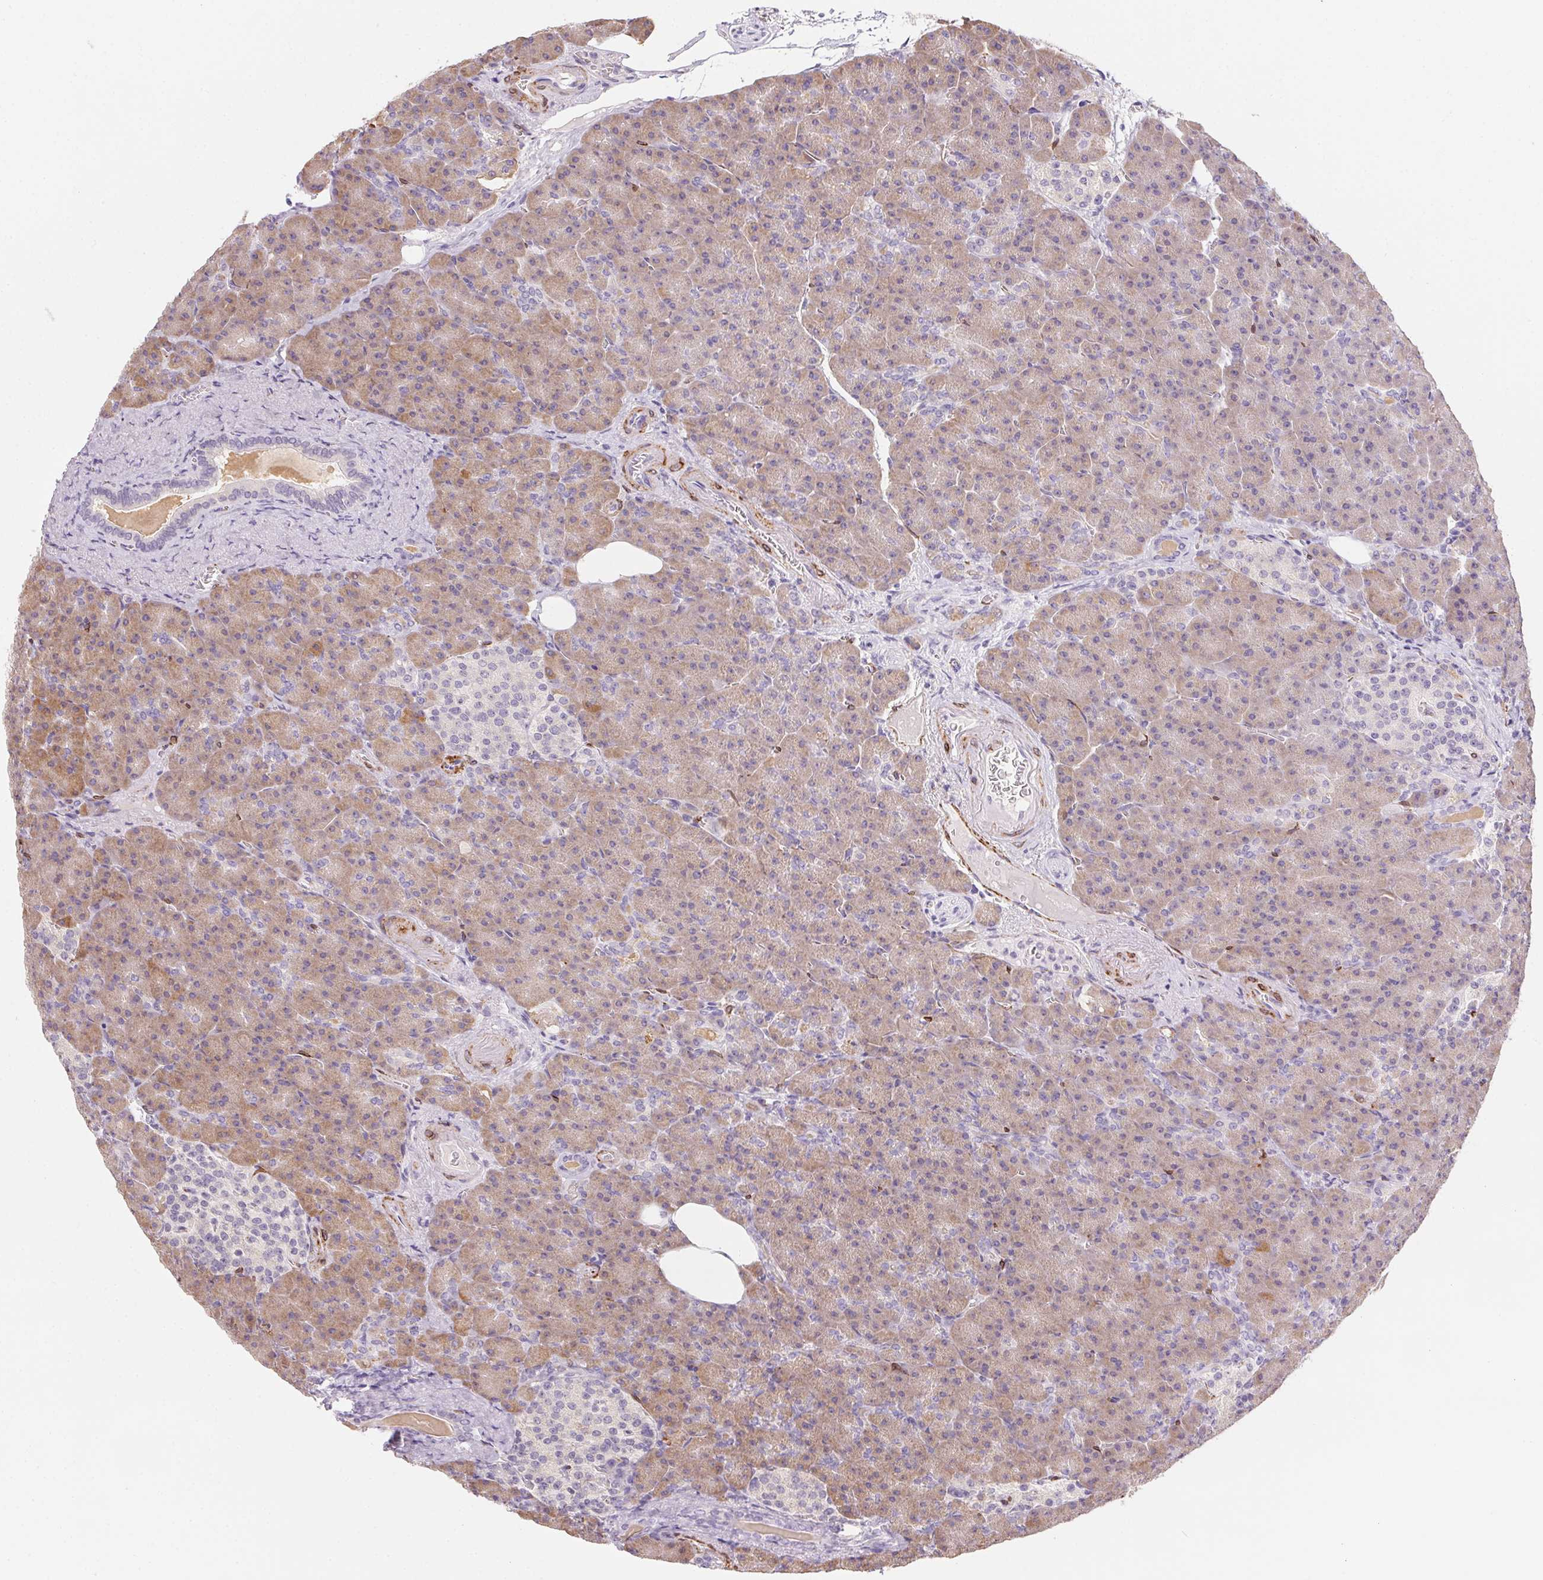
{"staining": {"intensity": "weak", "quantity": ">75%", "location": "cytoplasmic/membranous"}, "tissue": "pancreas", "cell_type": "Exocrine glandular cells", "image_type": "normal", "snomed": [{"axis": "morphology", "description": "Normal tissue, NOS"}, {"axis": "topography", "description": "Pancreas"}], "caption": "Approximately >75% of exocrine glandular cells in unremarkable pancreas exhibit weak cytoplasmic/membranous protein expression as visualized by brown immunohistochemical staining.", "gene": "HRC", "patient": {"sex": "female", "age": 74}}